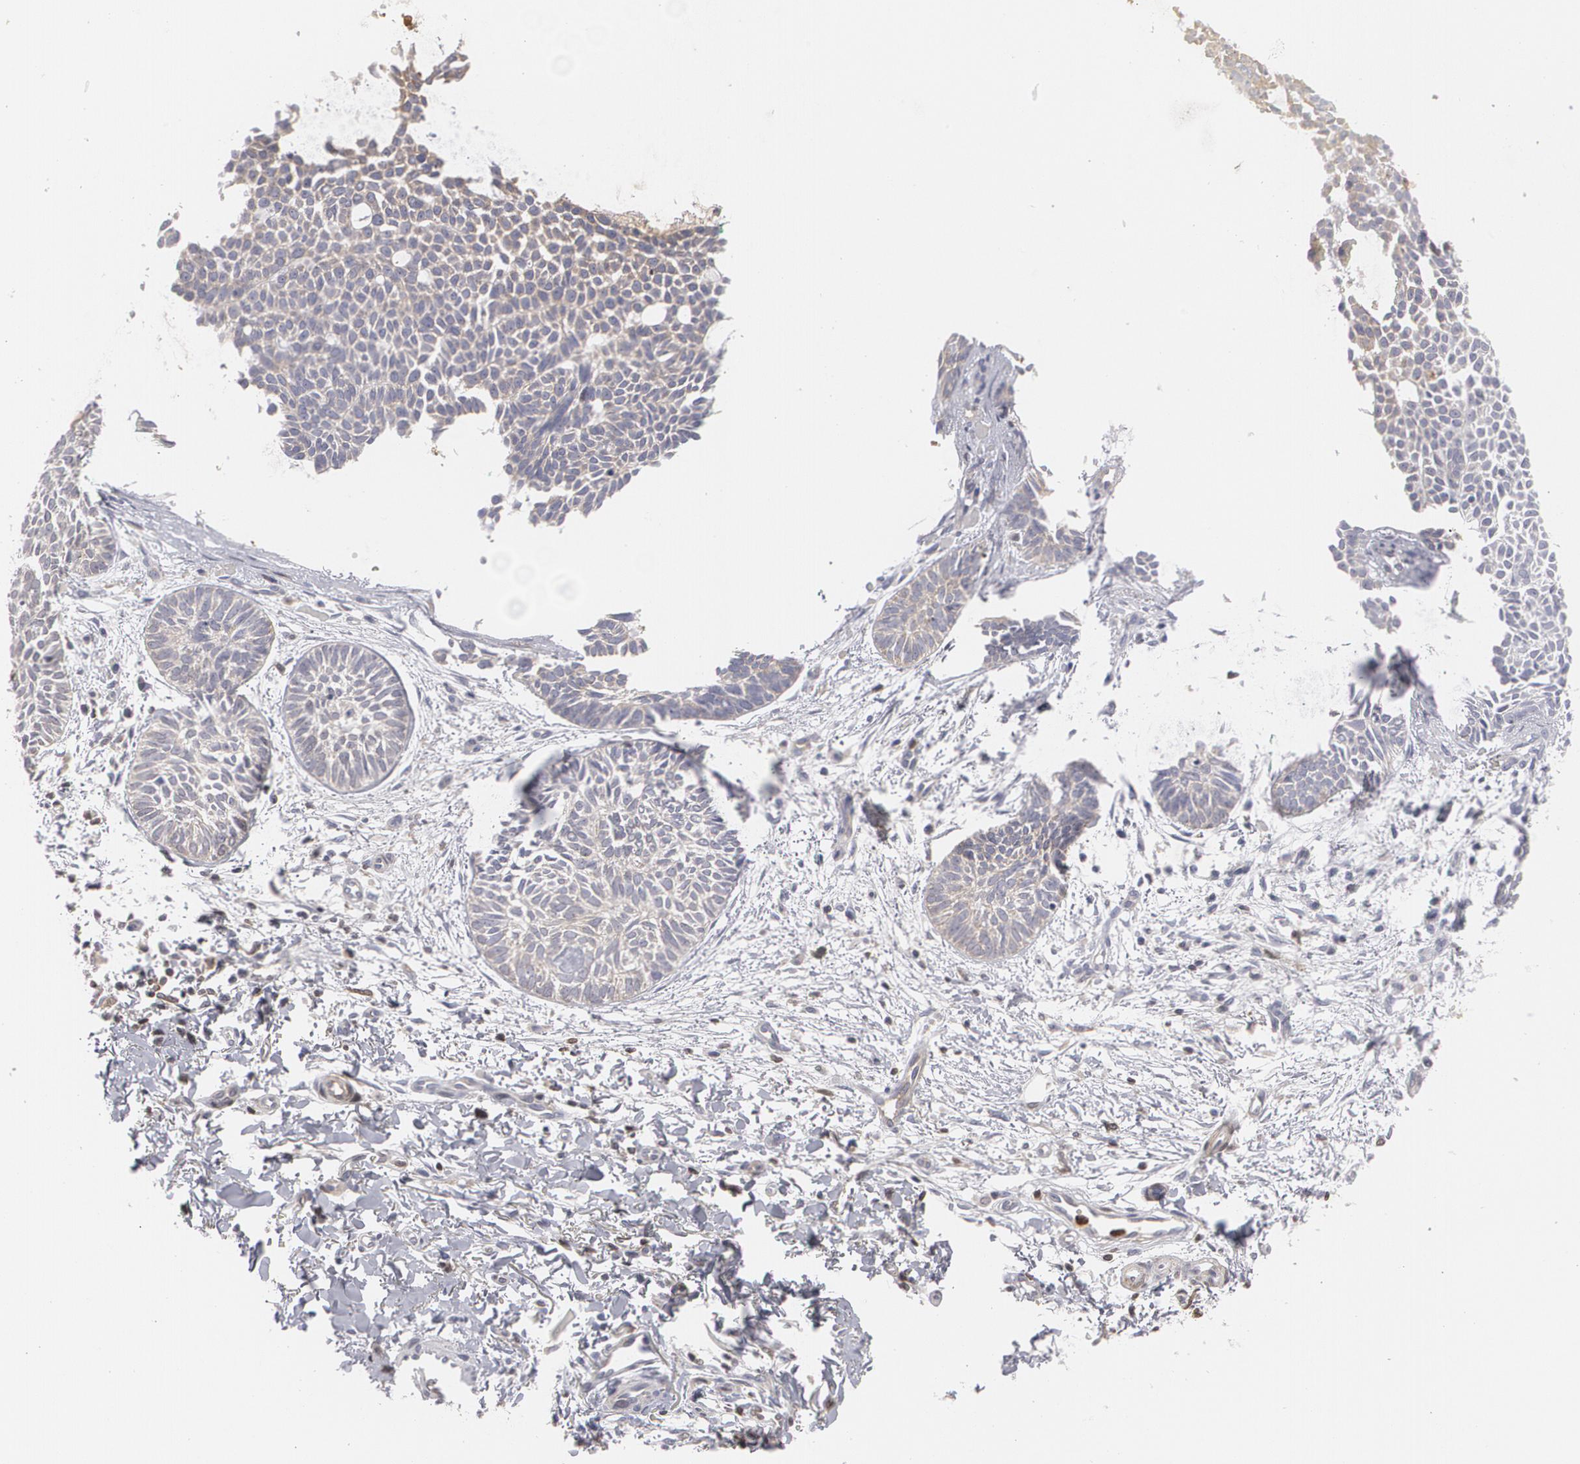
{"staining": {"intensity": "negative", "quantity": "none", "location": "none"}, "tissue": "skin cancer", "cell_type": "Tumor cells", "image_type": "cancer", "snomed": [{"axis": "morphology", "description": "Basal cell carcinoma"}, {"axis": "topography", "description": "Skin"}], "caption": "High power microscopy image of an immunohistochemistry image of skin cancer (basal cell carcinoma), revealing no significant expression in tumor cells.", "gene": "LRG1", "patient": {"sex": "male", "age": 75}}